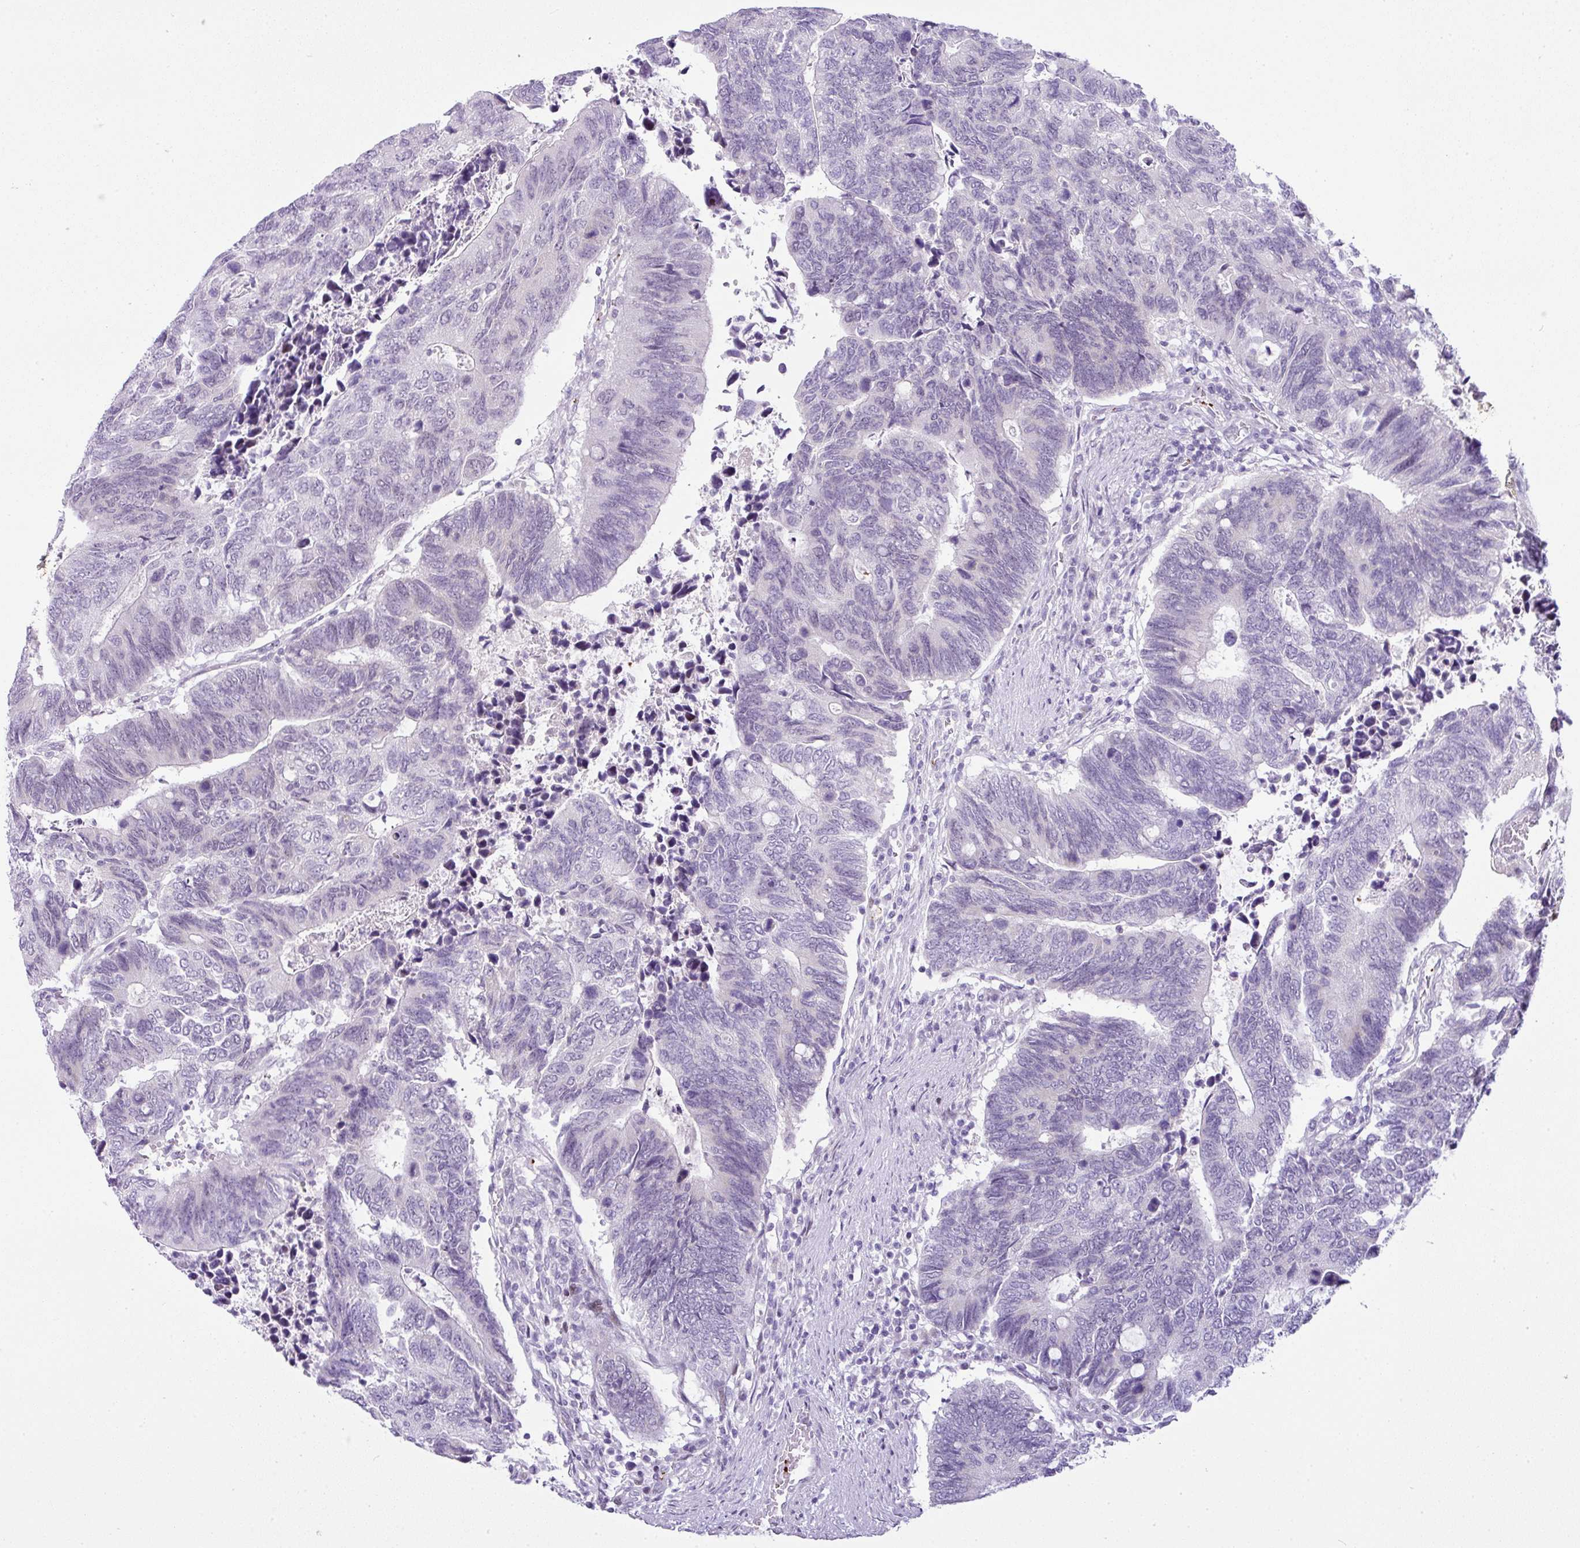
{"staining": {"intensity": "negative", "quantity": "none", "location": "none"}, "tissue": "colorectal cancer", "cell_type": "Tumor cells", "image_type": "cancer", "snomed": [{"axis": "morphology", "description": "Adenocarcinoma, NOS"}, {"axis": "topography", "description": "Colon"}], "caption": "Colorectal cancer (adenocarcinoma) was stained to show a protein in brown. There is no significant positivity in tumor cells.", "gene": "CMTM5", "patient": {"sex": "male", "age": 87}}